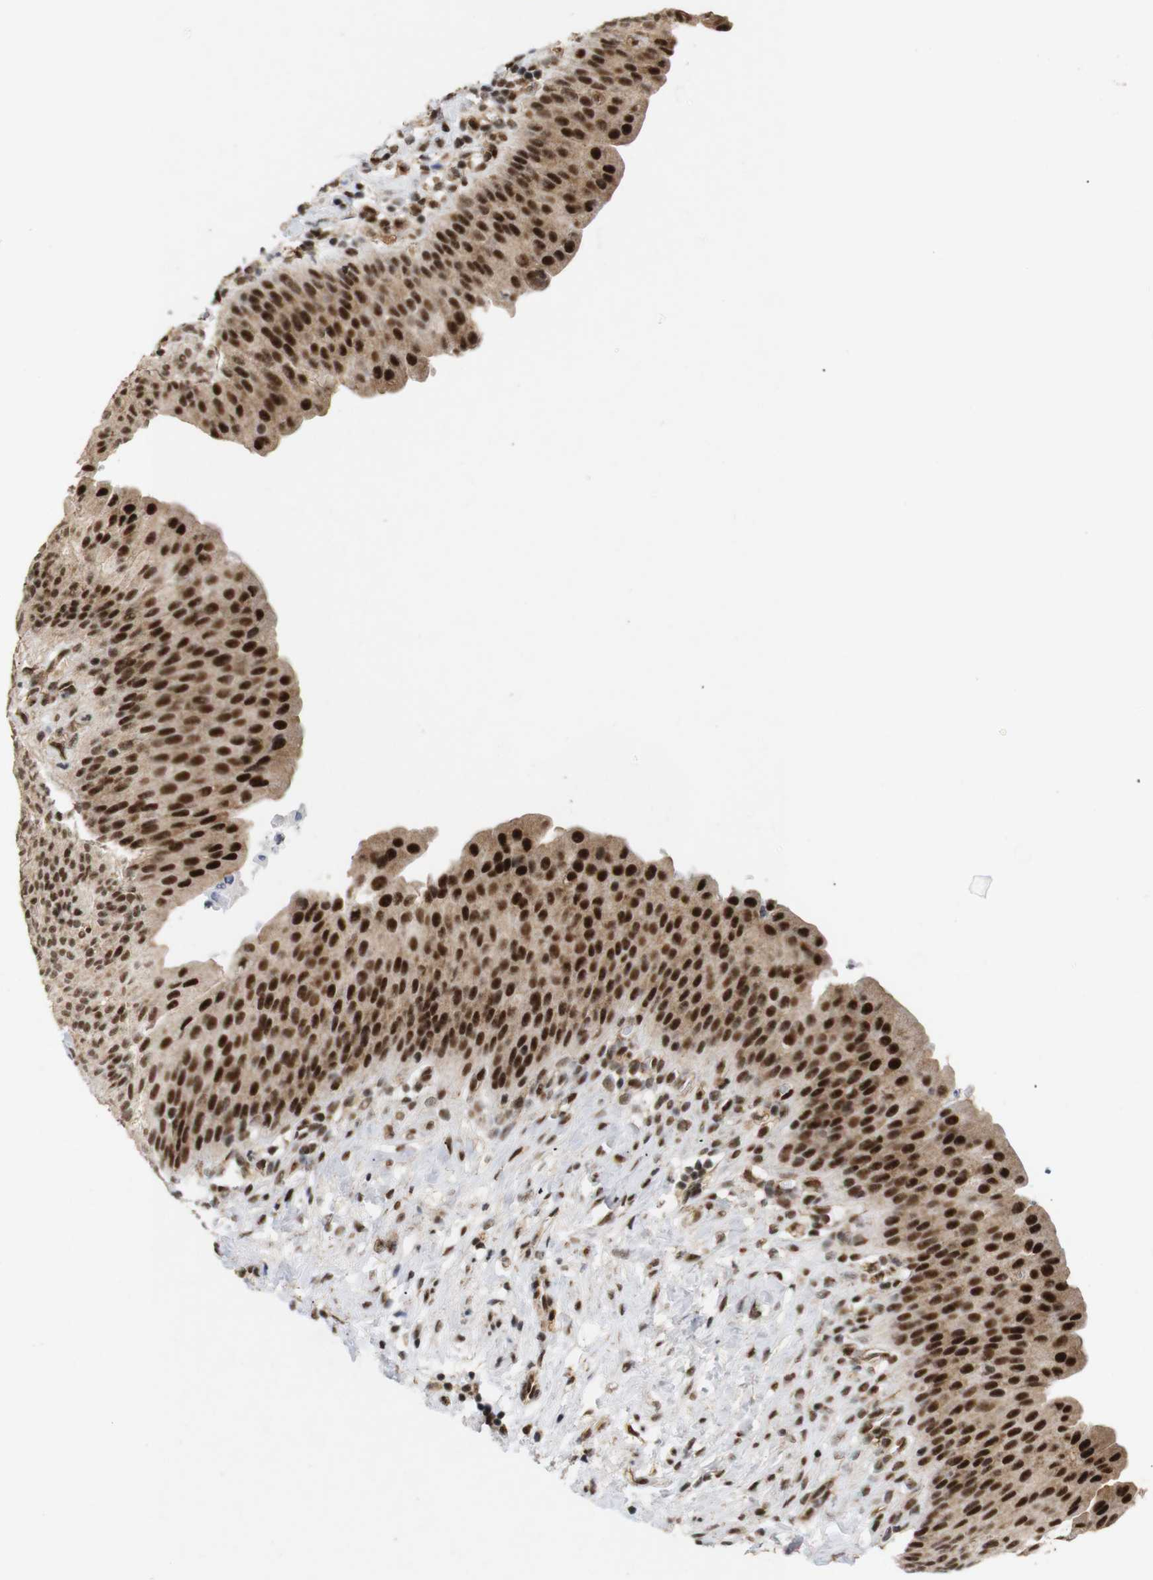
{"staining": {"intensity": "strong", "quantity": ">75%", "location": "cytoplasmic/membranous,nuclear"}, "tissue": "urinary bladder", "cell_type": "Urothelial cells", "image_type": "normal", "snomed": [{"axis": "morphology", "description": "Normal tissue, NOS"}, {"axis": "topography", "description": "Urinary bladder"}], "caption": "This photomicrograph demonstrates normal urinary bladder stained with immunohistochemistry to label a protein in brown. The cytoplasmic/membranous,nuclear of urothelial cells show strong positivity for the protein. Nuclei are counter-stained blue.", "gene": "PYM1", "patient": {"sex": "female", "age": 79}}